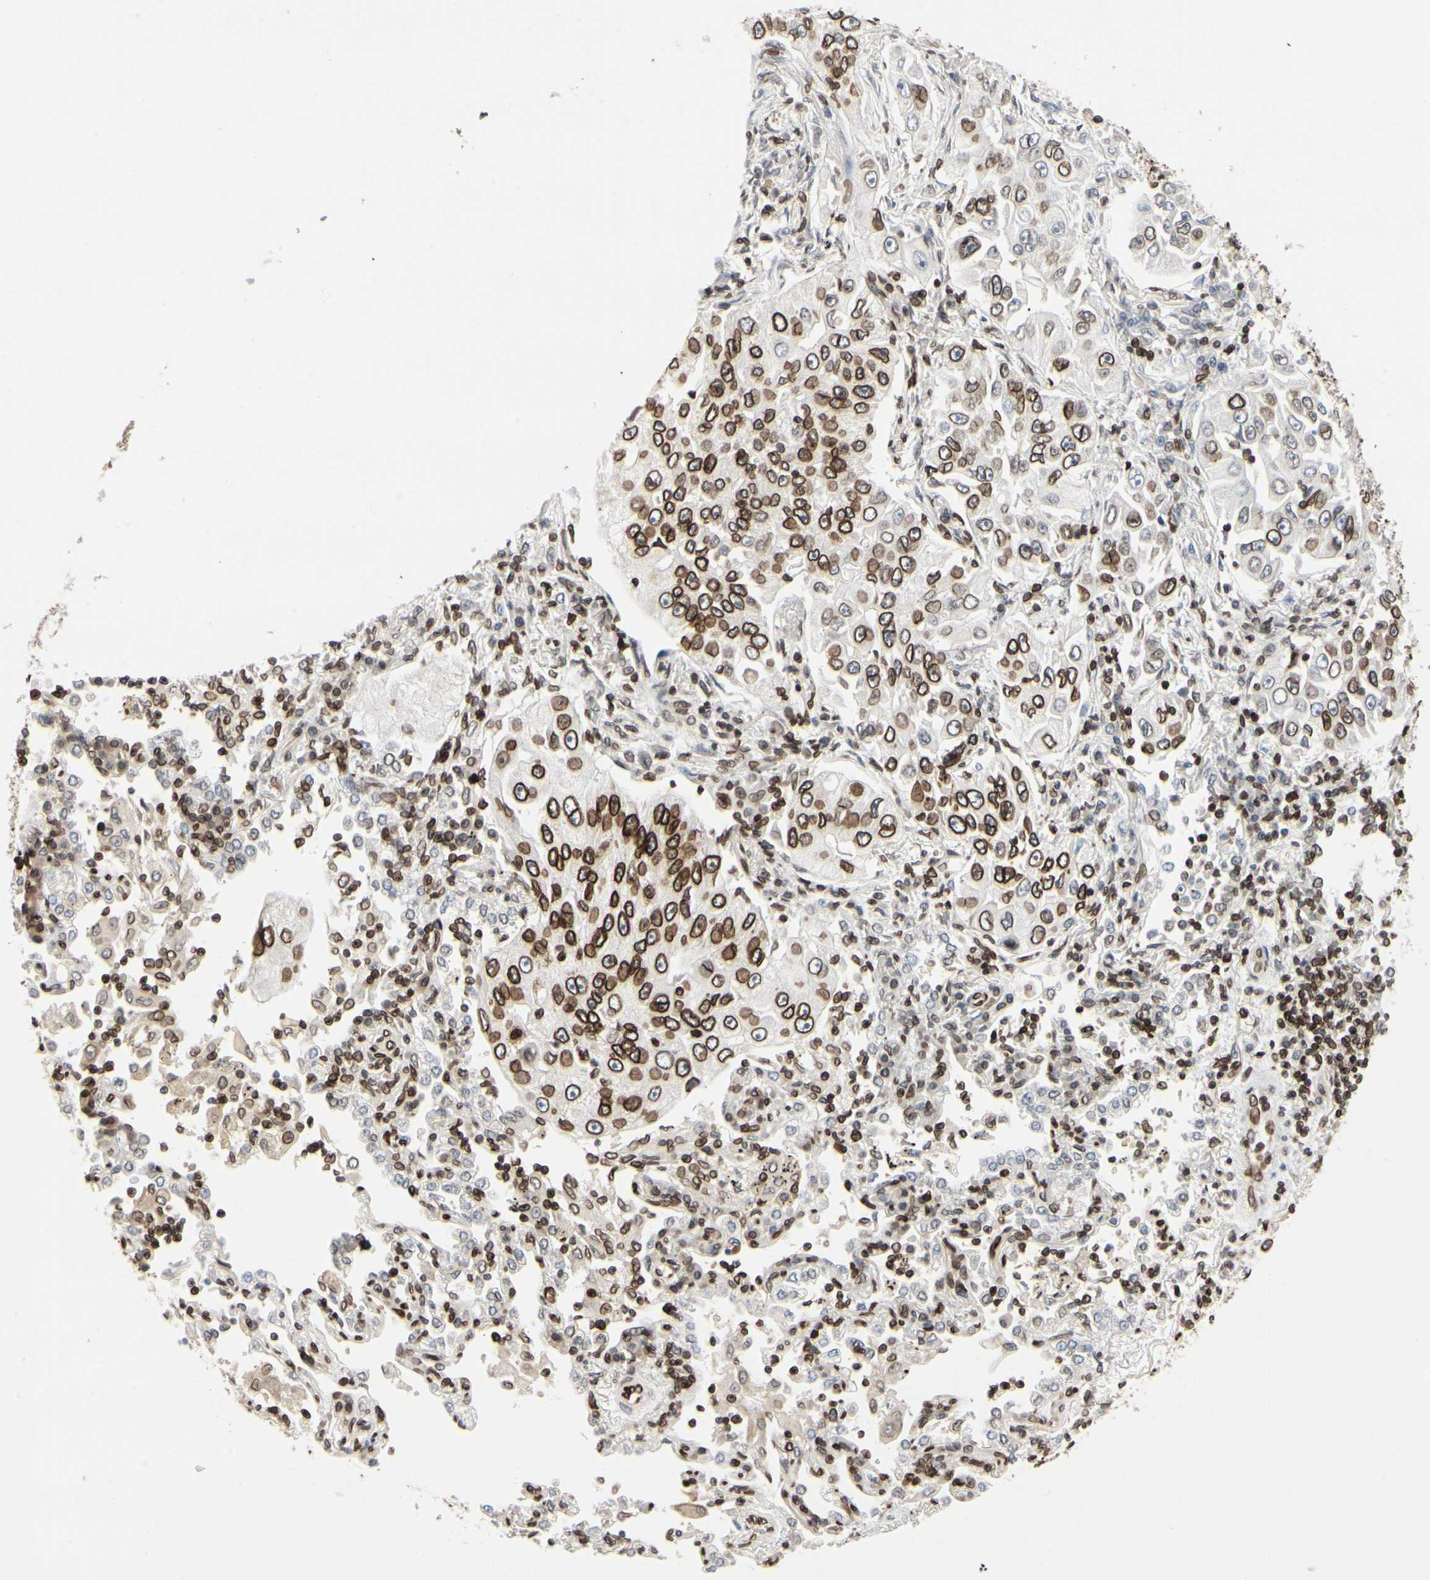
{"staining": {"intensity": "strong", "quantity": "25%-75%", "location": "cytoplasmic/membranous,nuclear"}, "tissue": "lung cancer", "cell_type": "Tumor cells", "image_type": "cancer", "snomed": [{"axis": "morphology", "description": "Adenocarcinoma, NOS"}, {"axis": "topography", "description": "Lung"}], "caption": "Immunohistochemical staining of human lung adenocarcinoma reveals strong cytoplasmic/membranous and nuclear protein expression in about 25%-75% of tumor cells. The protein is stained brown, and the nuclei are stained in blue (DAB (3,3'-diaminobenzidine) IHC with brightfield microscopy, high magnification).", "gene": "TMPO", "patient": {"sex": "male", "age": 84}}